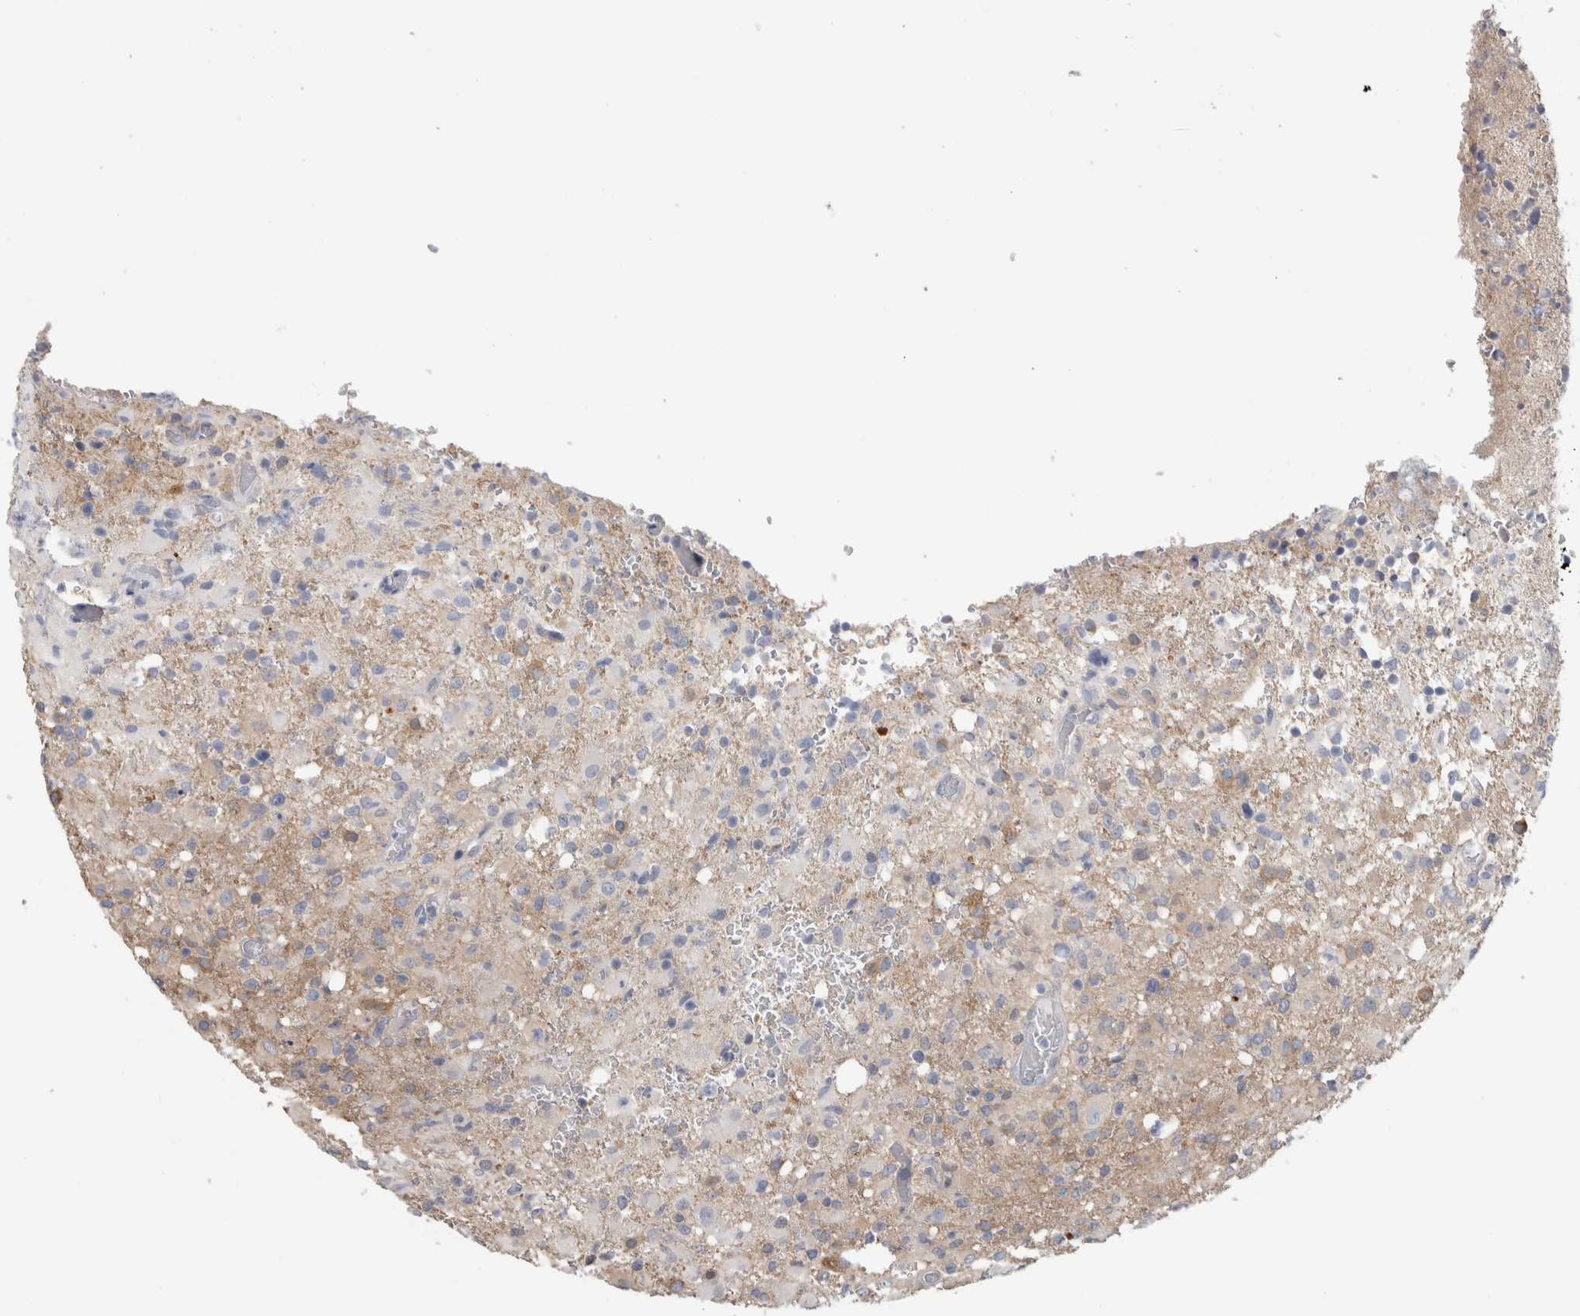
{"staining": {"intensity": "weak", "quantity": "25%-75%", "location": "cytoplasmic/membranous"}, "tissue": "glioma", "cell_type": "Tumor cells", "image_type": "cancer", "snomed": [{"axis": "morphology", "description": "Glioma, malignant, High grade"}, {"axis": "topography", "description": "Brain"}], "caption": "DAB (3,3'-diaminobenzidine) immunohistochemical staining of malignant glioma (high-grade) shows weak cytoplasmic/membranous protein positivity in approximately 25%-75% of tumor cells. Immunohistochemistry stains the protein of interest in brown and the nuclei are stained blue.", "gene": "SCRN1", "patient": {"sex": "female", "age": 57}}